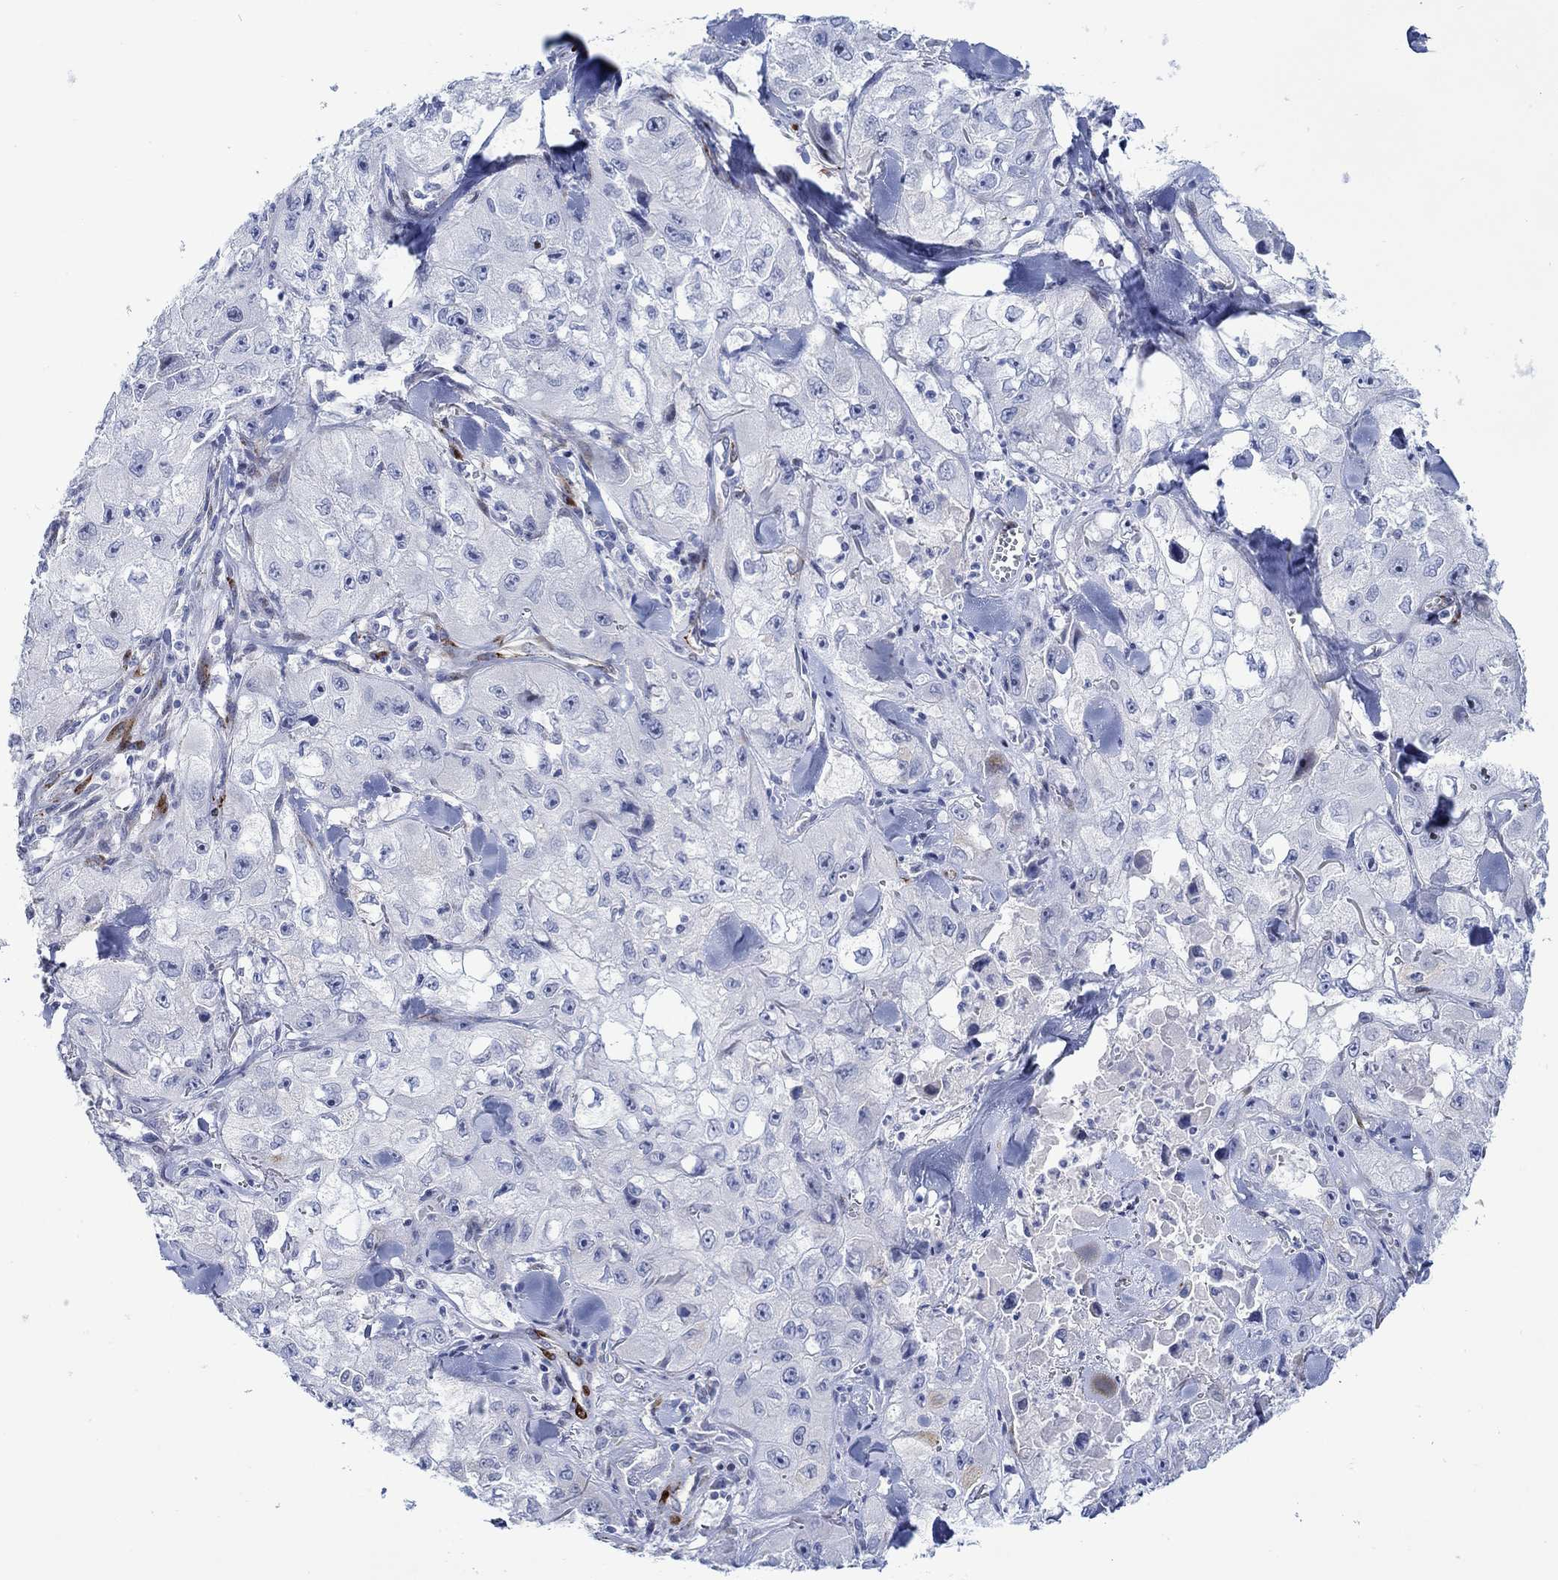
{"staining": {"intensity": "negative", "quantity": "none", "location": "none"}, "tissue": "skin cancer", "cell_type": "Tumor cells", "image_type": "cancer", "snomed": [{"axis": "morphology", "description": "Squamous cell carcinoma, NOS"}, {"axis": "topography", "description": "Skin"}, {"axis": "topography", "description": "Subcutis"}], "caption": "The IHC image has no significant expression in tumor cells of squamous cell carcinoma (skin) tissue.", "gene": "KSR2", "patient": {"sex": "male", "age": 73}}